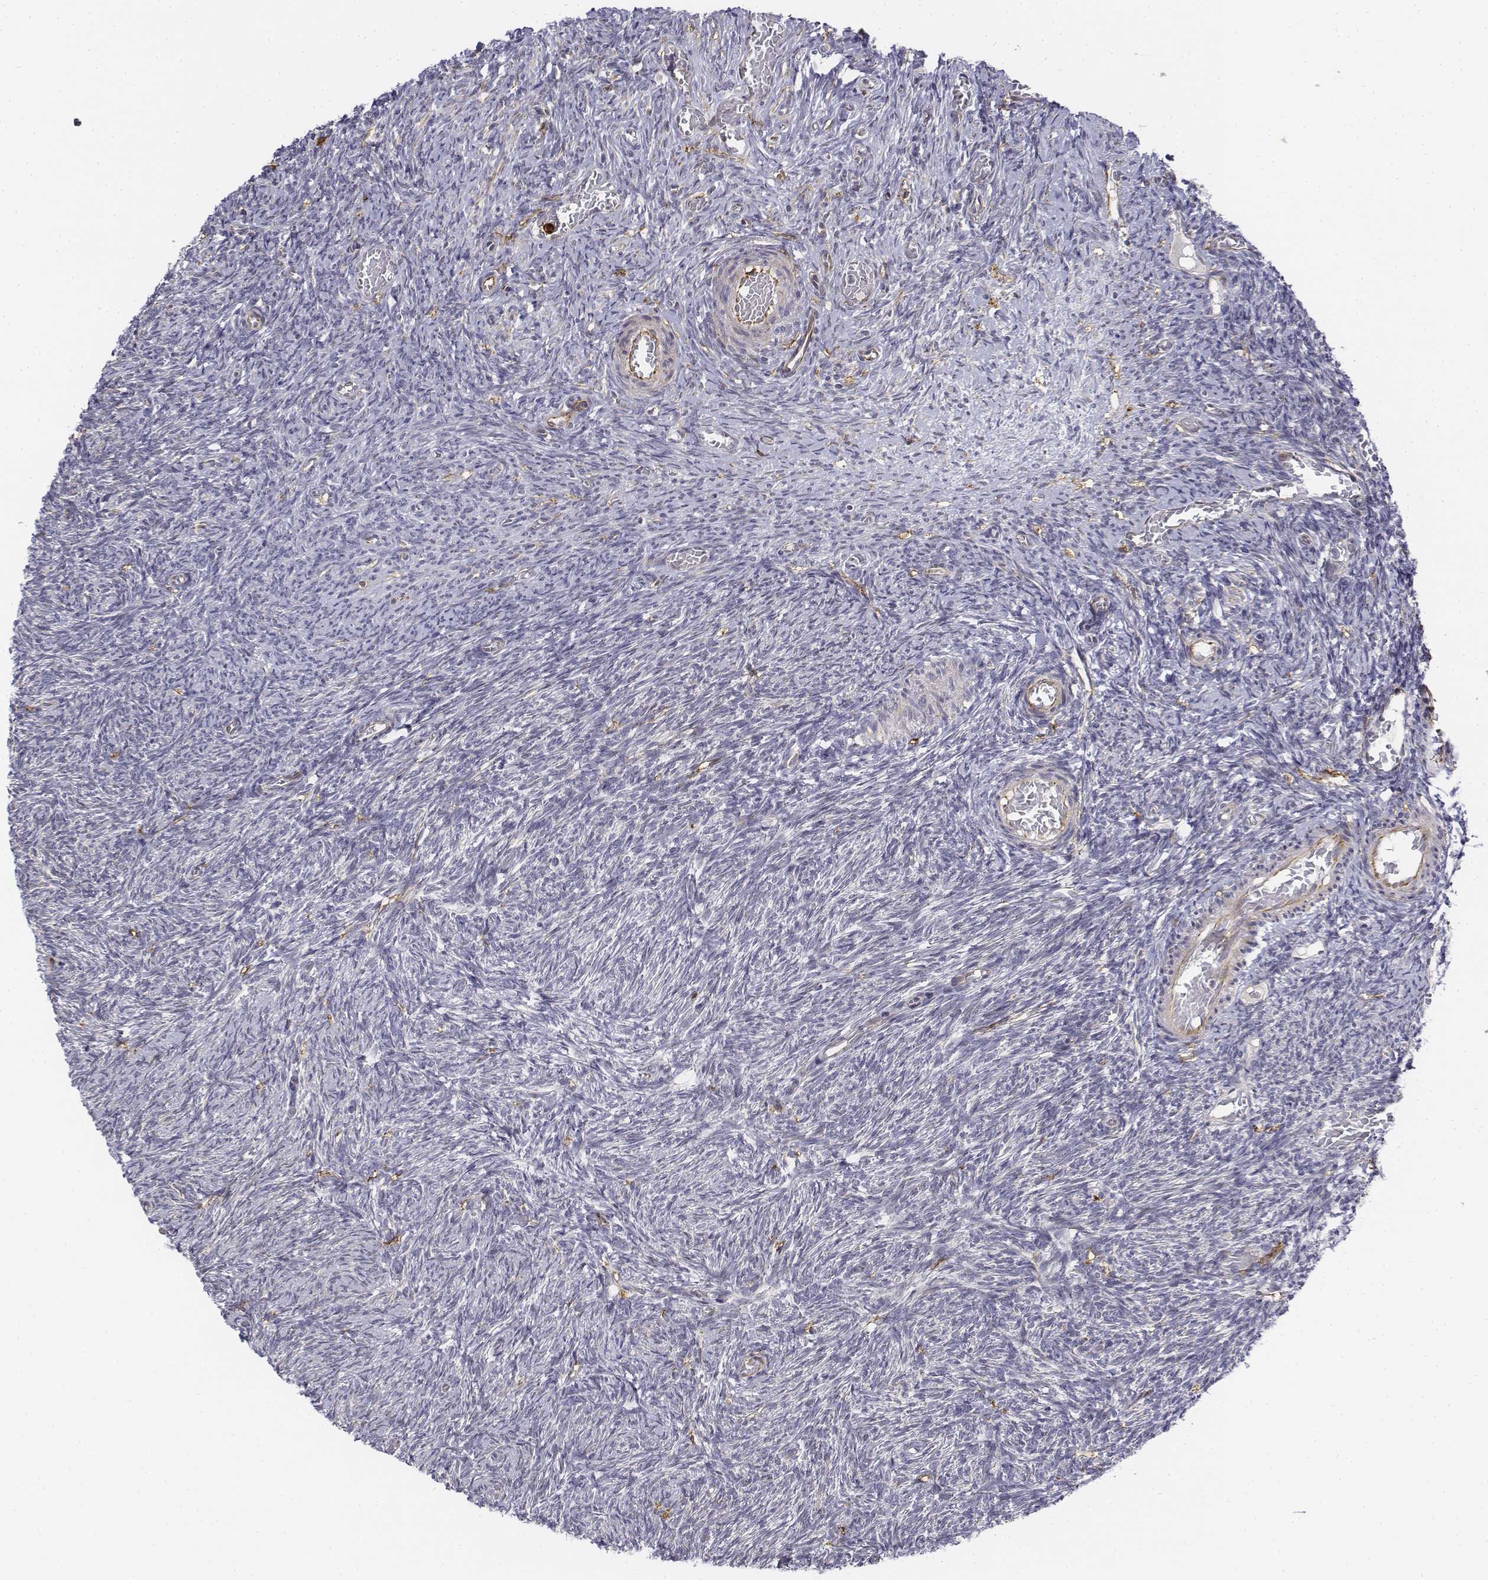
{"staining": {"intensity": "negative", "quantity": "none", "location": "none"}, "tissue": "ovary", "cell_type": "Ovarian stroma cells", "image_type": "normal", "snomed": [{"axis": "morphology", "description": "Normal tissue, NOS"}, {"axis": "topography", "description": "Ovary"}], "caption": "Human ovary stained for a protein using immunohistochemistry (IHC) demonstrates no positivity in ovarian stroma cells.", "gene": "CD14", "patient": {"sex": "female", "age": 39}}